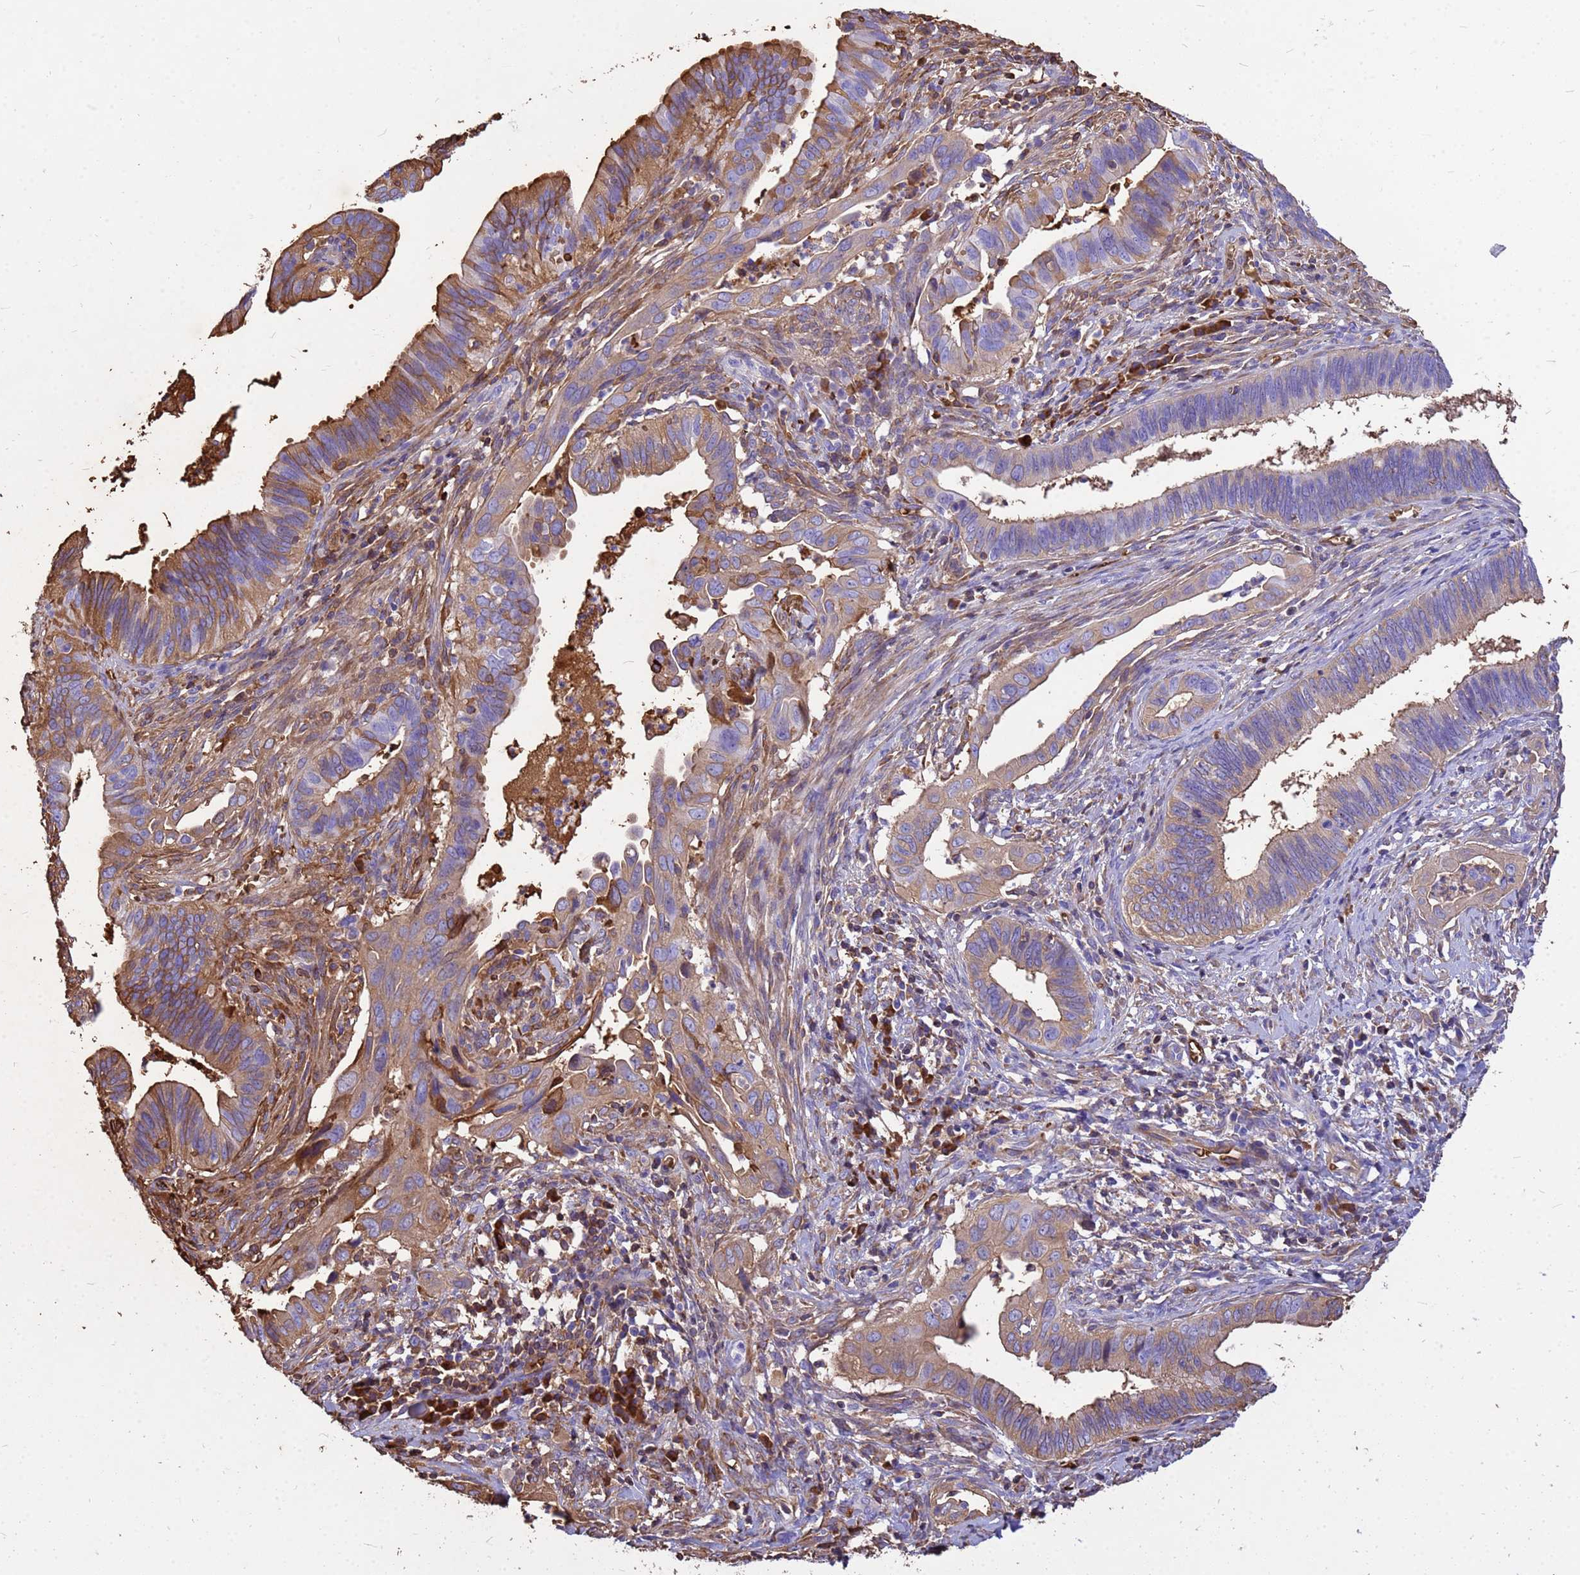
{"staining": {"intensity": "strong", "quantity": "25%-75%", "location": "cytoplasmic/membranous"}, "tissue": "cervical cancer", "cell_type": "Tumor cells", "image_type": "cancer", "snomed": [{"axis": "morphology", "description": "Adenocarcinoma, NOS"}, {"axis": "topography", "description": "Cervix"}], "caption": "The histopathology image demonstrates a brown stain indicating the presence of a protein in the cytoplasmic/membranous of tumor cells in cervical adenocarcinoma.", "gene": "HBA2", "patient": {"sex": "female", "age": 42}}